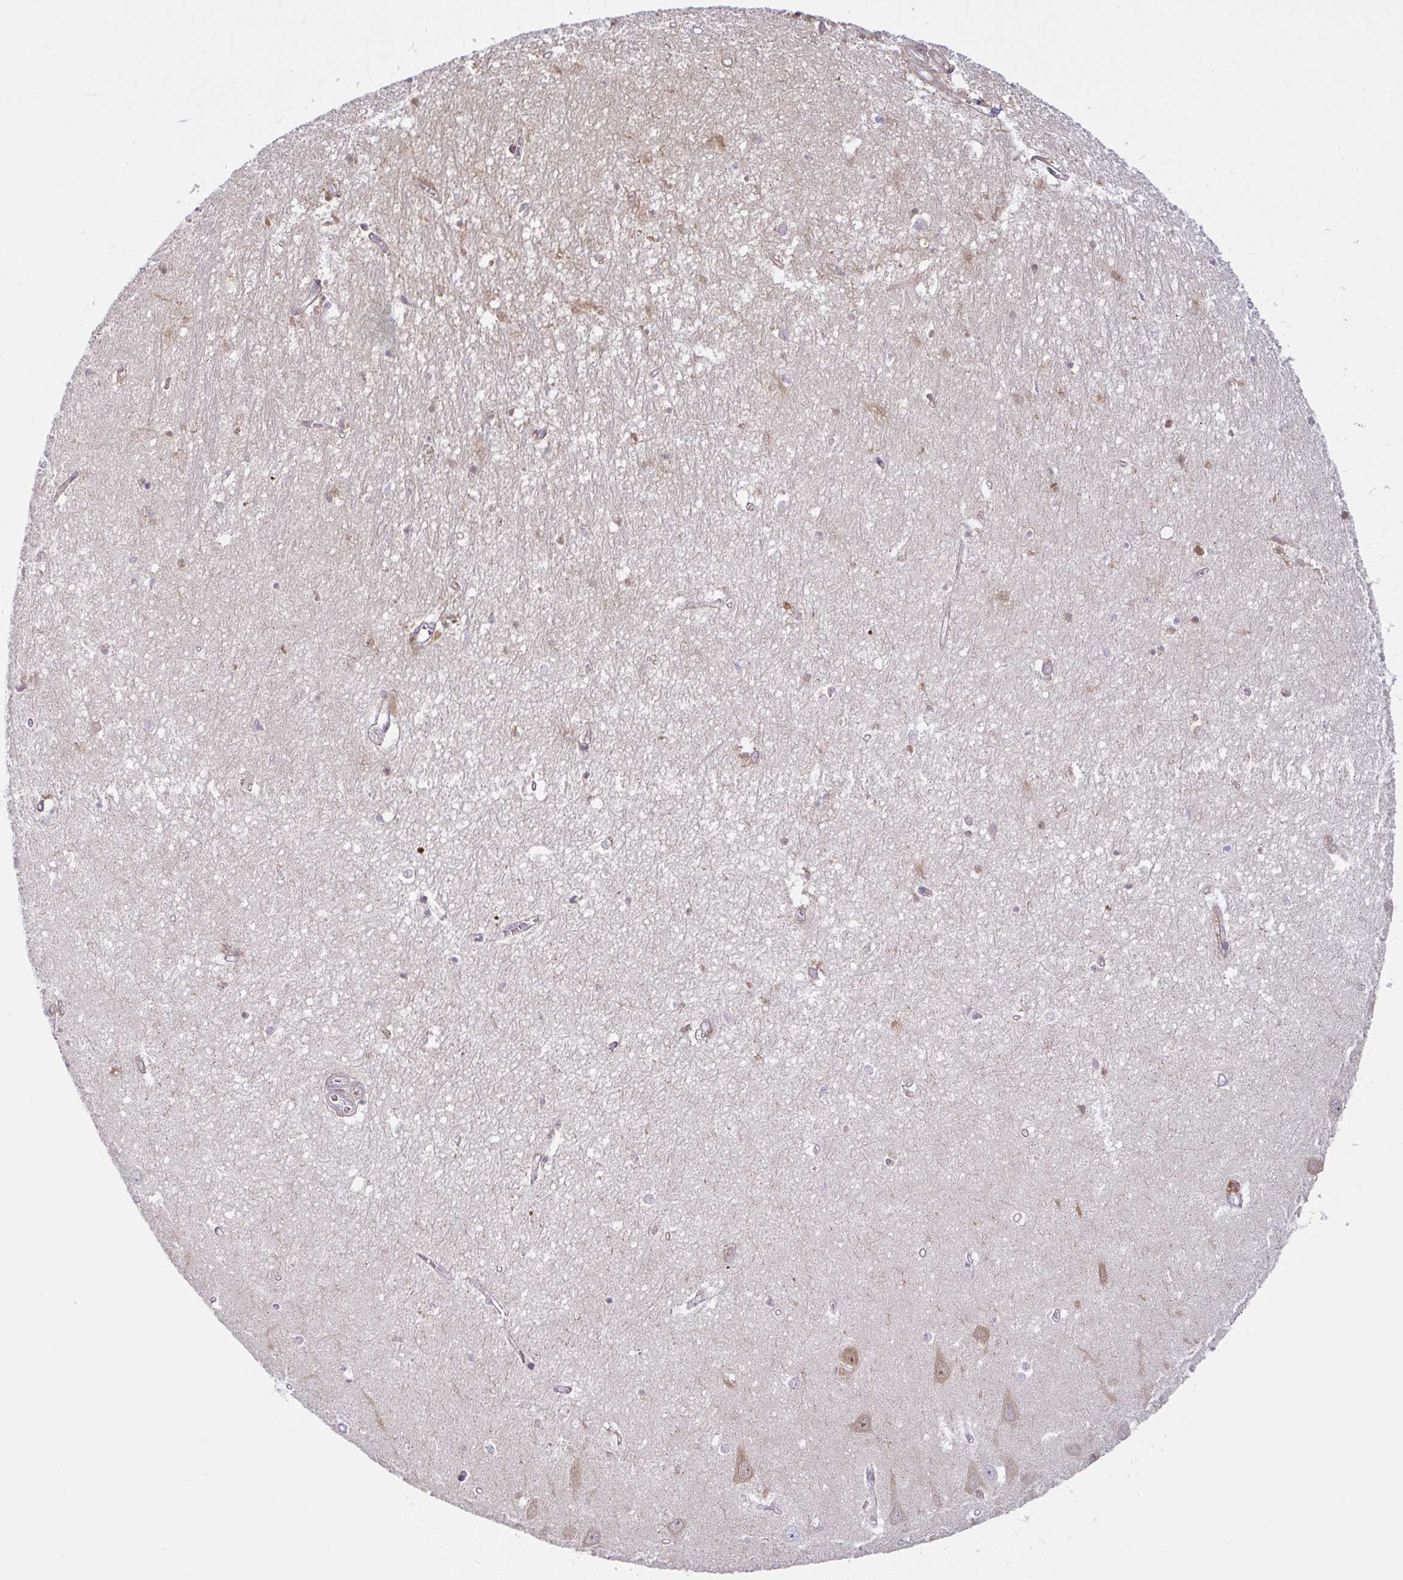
{"staining": {"intensity": "weak", "quantity": "<25%", "location": "cytoplasmic/membranous"}, "tissue": "hippocampus", "cell_type": "Glial cells", "image_type": "normal", "snomed": [{"axis": "morphology", "description": "Normal tissue, NOS"}, {"axis": "topography", "description": "Hippocampus"}], "caption": "Immunohistochemical staining of unremarkable human hippocampus displays no significant positivity in glial cells.", "gene": "MOB1A", "patient": {"sex": "female", "age": 64}}